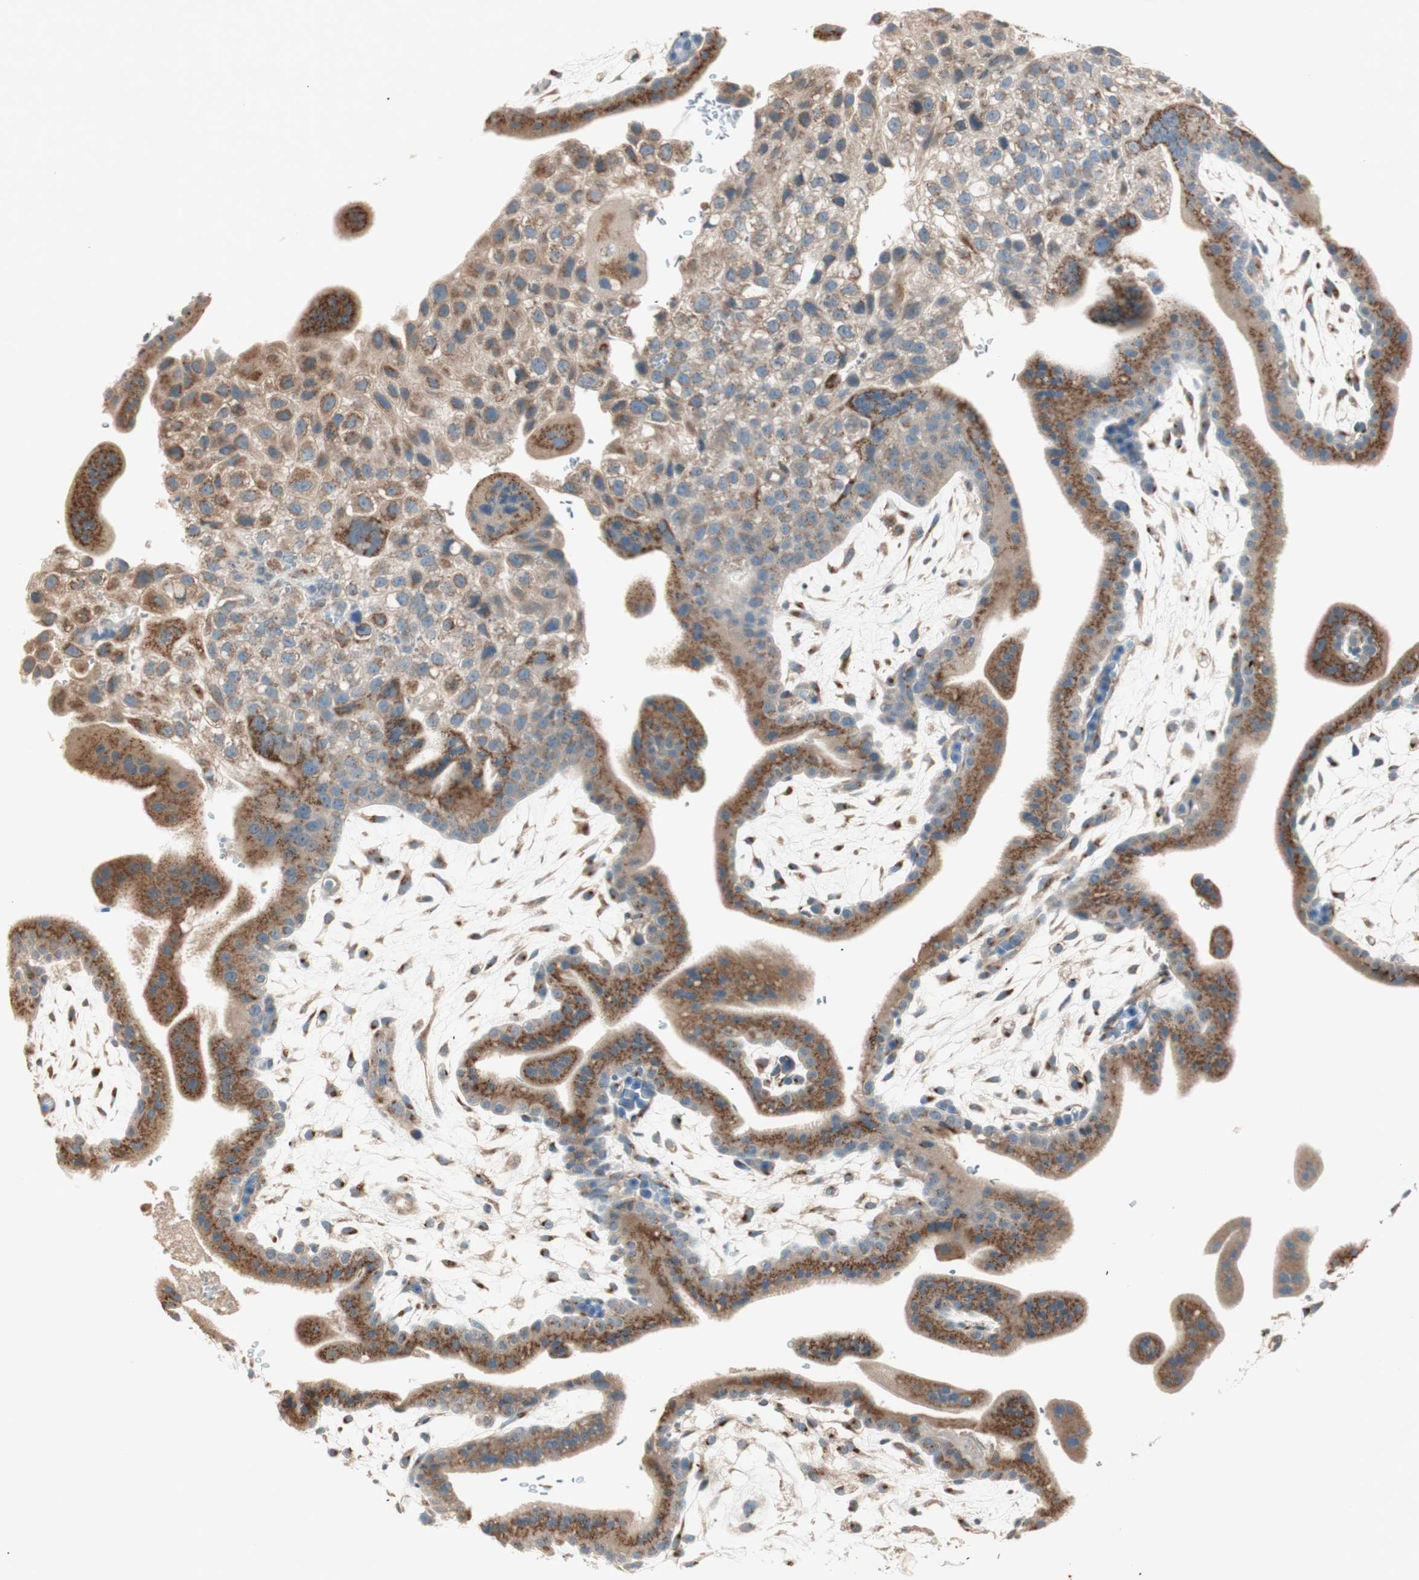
{"staining": {"intensity": "strong", "quantity": ">75%", "location": "cytoplasmic/membranous"}, "tissue": "placenta", "cell_type": "Decidual cells", "image_type": "normal", "snomed": [{"axis": "morphology", "description": "Normal tissue, NOS"}, {"axis": "topography", "description": "Placenta"}], "caption": "DAB (3,3'-diaminobenzidine) immunohistochemical staining of normal placenta reveals strong cytoplasmic/membranous protein positivity in about >75% of decidual cells. (DAB (3,3'-diaminobenzidine) = brown stain, brightfield microscopy at high magnification).", "gene": "SEC16A", "patient": {"sex": "female", "age": 35}}